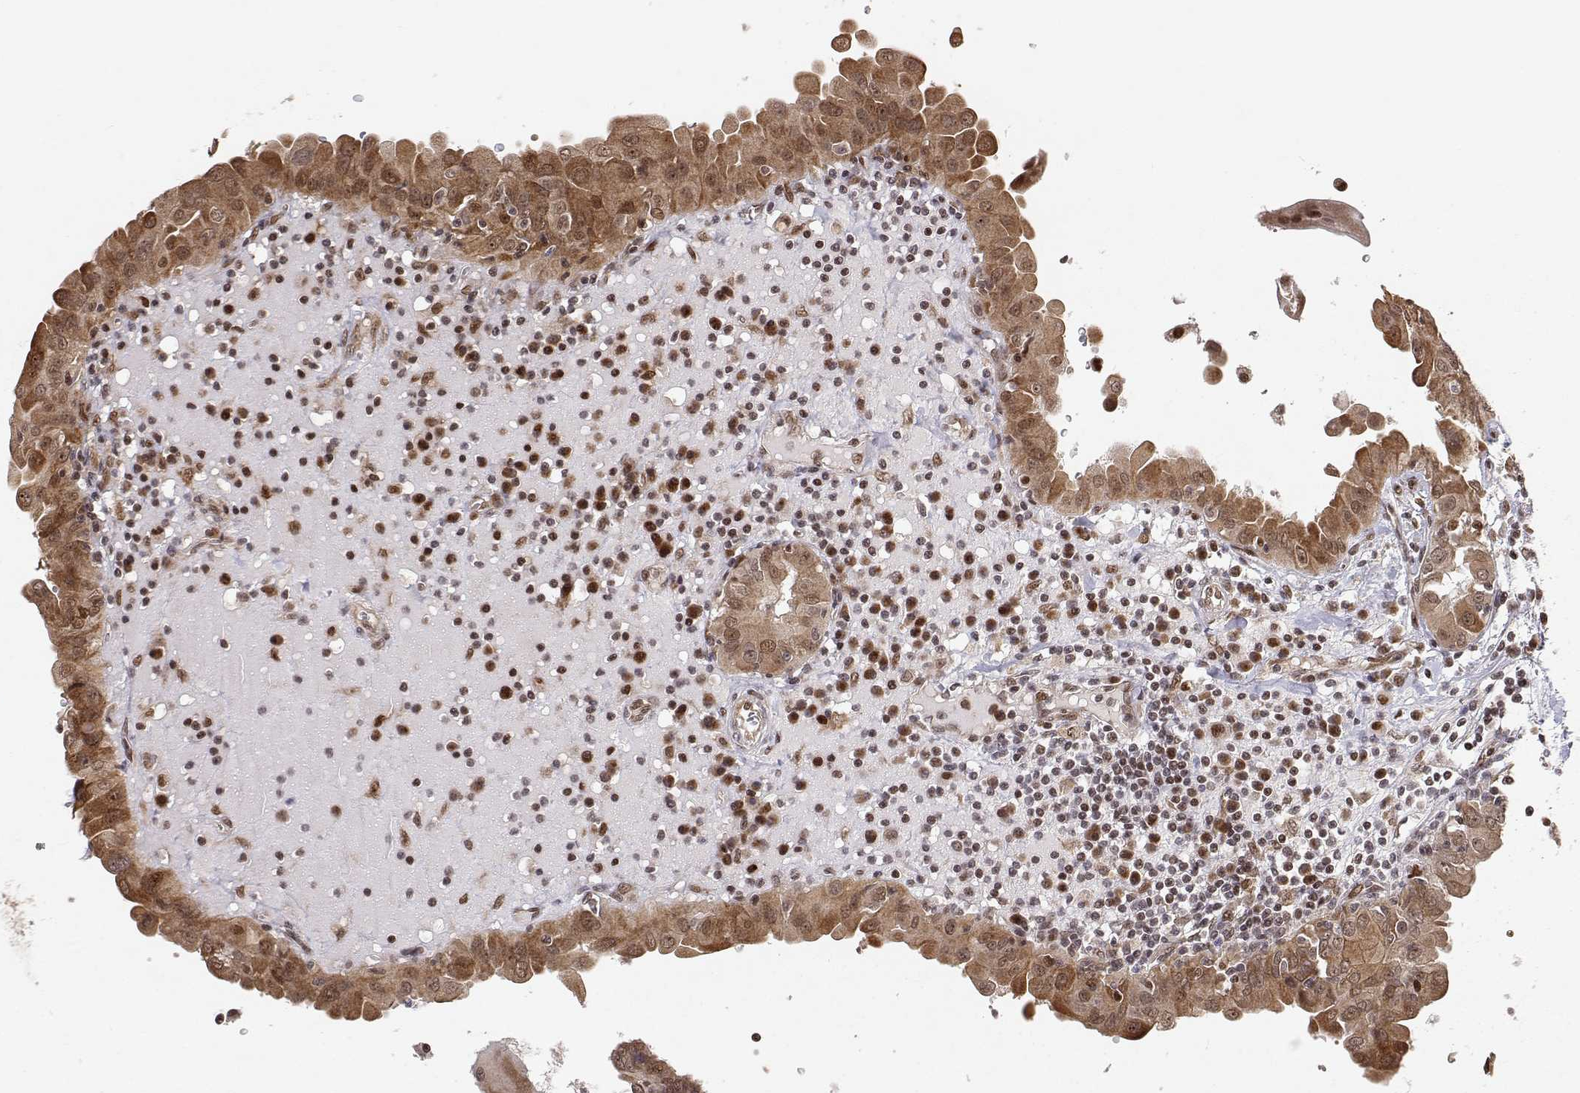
{"staining": {"intensity": "moderate", "quantity": ">75%", "location": "cytoplasmic/membranous,nuclear"}, "tissue": "thyroid cancer", "cell_type": "Tumor cells", "image_type": "cancer", "snomed": [{"axis": "morphology", "description": "Papillary adenocarcinoma, NOS"}, {"axis": "topography", "description": "Thyroid gland"}], "caption": "Immunohistochemical staining of papillary adenocarcinoma (thyroid) reveals medium levels of moderate cytoplasmic/membranous and nuclear staining in approximately >75% of tumor cells.", "gene": "BRCA1", "patient": {"sex": "female", "age": 37}}